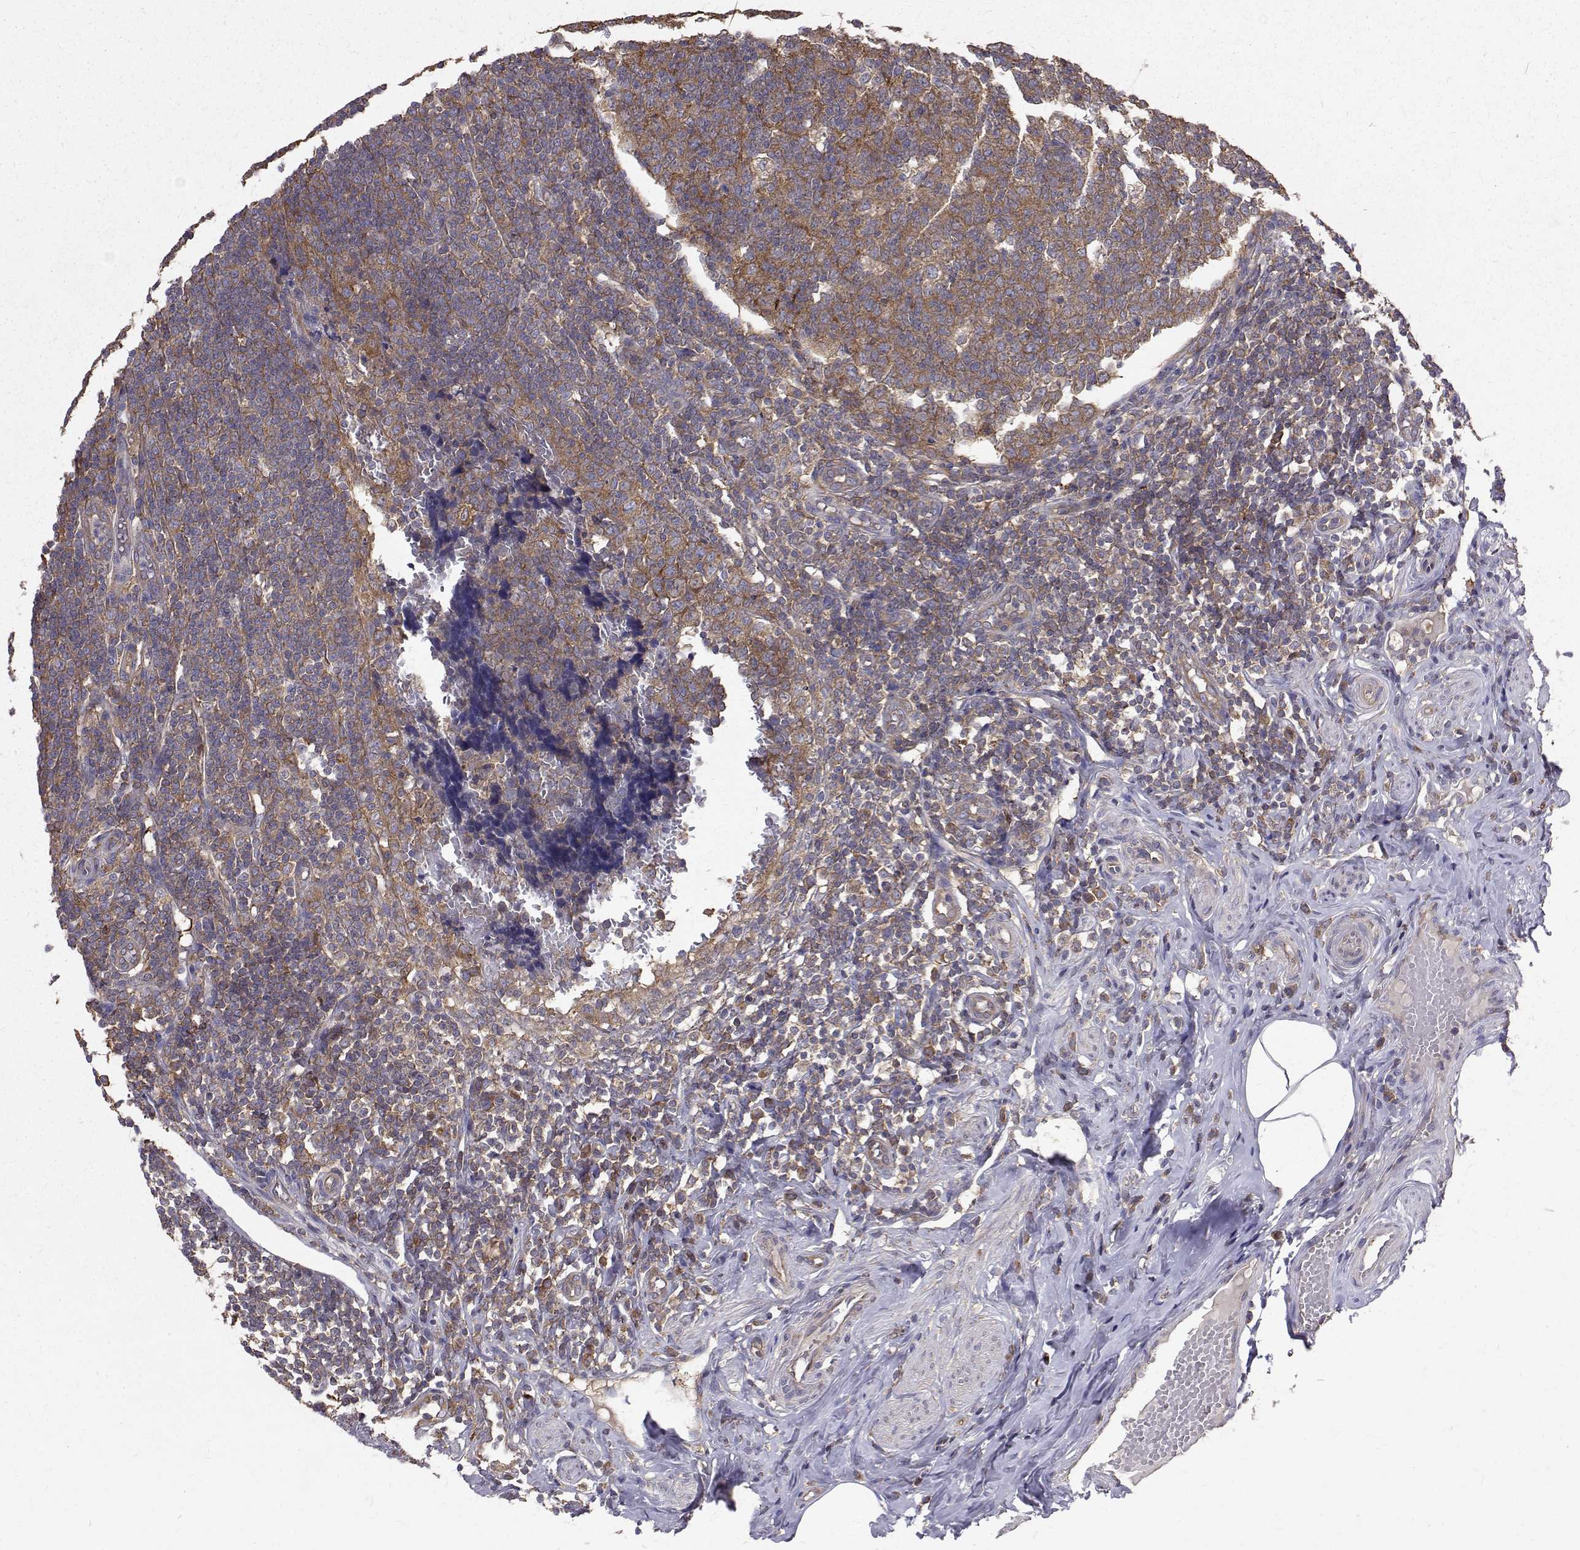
{"staining": {"intensity": "moderate", "quantity": "25%-75%", "location": "cytoplasmic/membranous"}, "tissue": "appendix", "cell_type": "Glandular cells", "image_type": "normal", "snomed": [{"axis": "morphology", "description": "Normal tissue, NOS"}, {"axis": "topography", "description": "Appendix"}], "caption": "Protein analysis of benign appendix shows moderate cytoplasmic/membranous positivity in about 25%-75% of glandular cells.", "gene": "FARSB", "patient": {"sex": "male", "age": 18}}